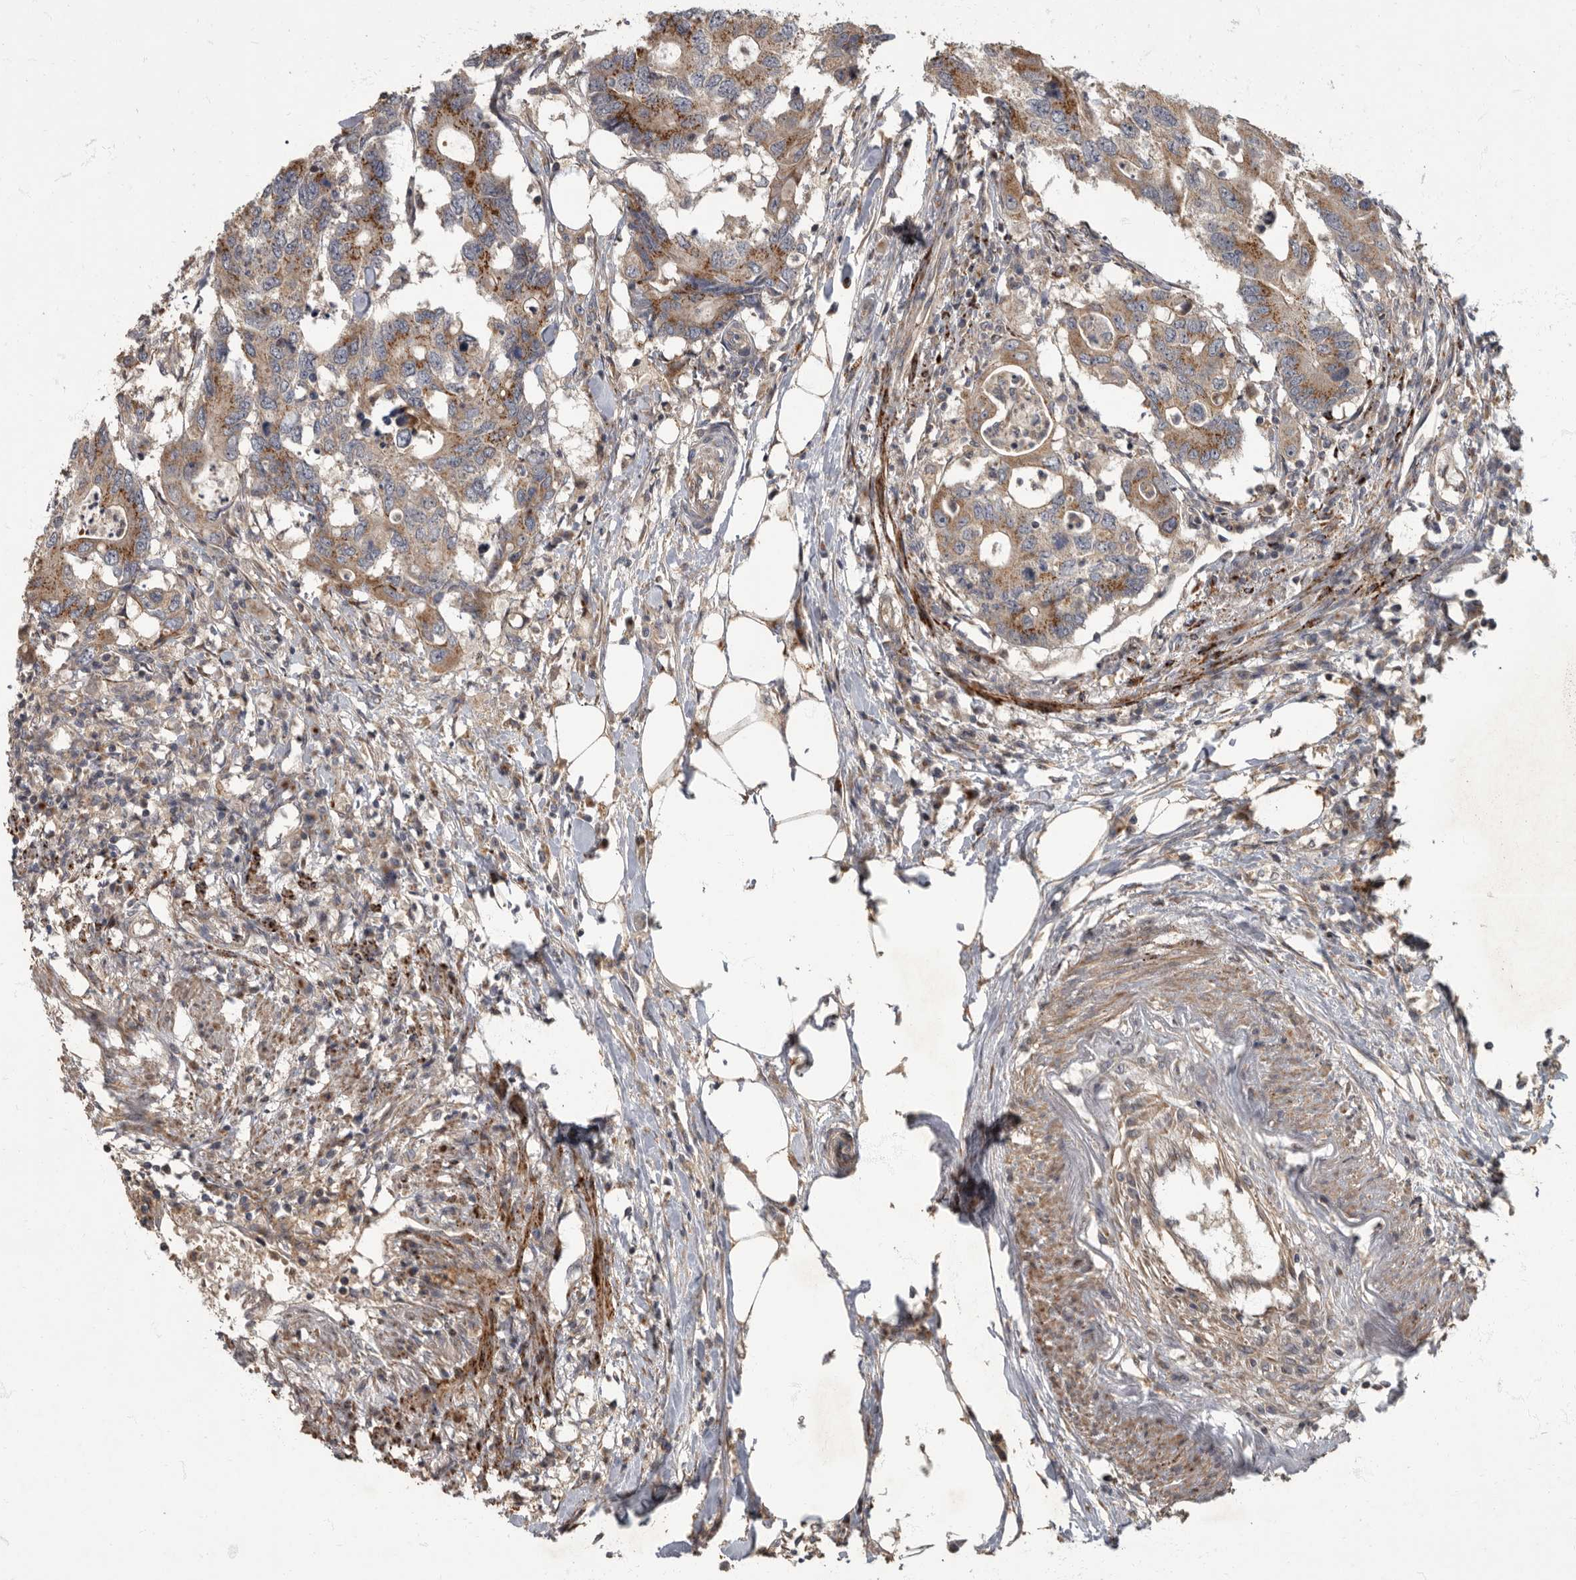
{"staining": {"intensity": "moderate", "quantity": ">75%", "location": "cytoplasmic/membranous"}, "tissue": "colorectal cancer", "cell_type": "Tumor cells", "image_type": "cancer", "snomed": [{"axis": "morphology", "description": "Adenocarcinoma, NOS"}, {"axis": "topography", "description": "Colon"}], "caption": "Adenocarcinoma (colorectal) stained with a brown dye displays moderate cytoplasmic/membranous positive positivity in about >75% of tumor cells.", "gene": "IQCK", "patient": {"sex": "male", "age": 71}}